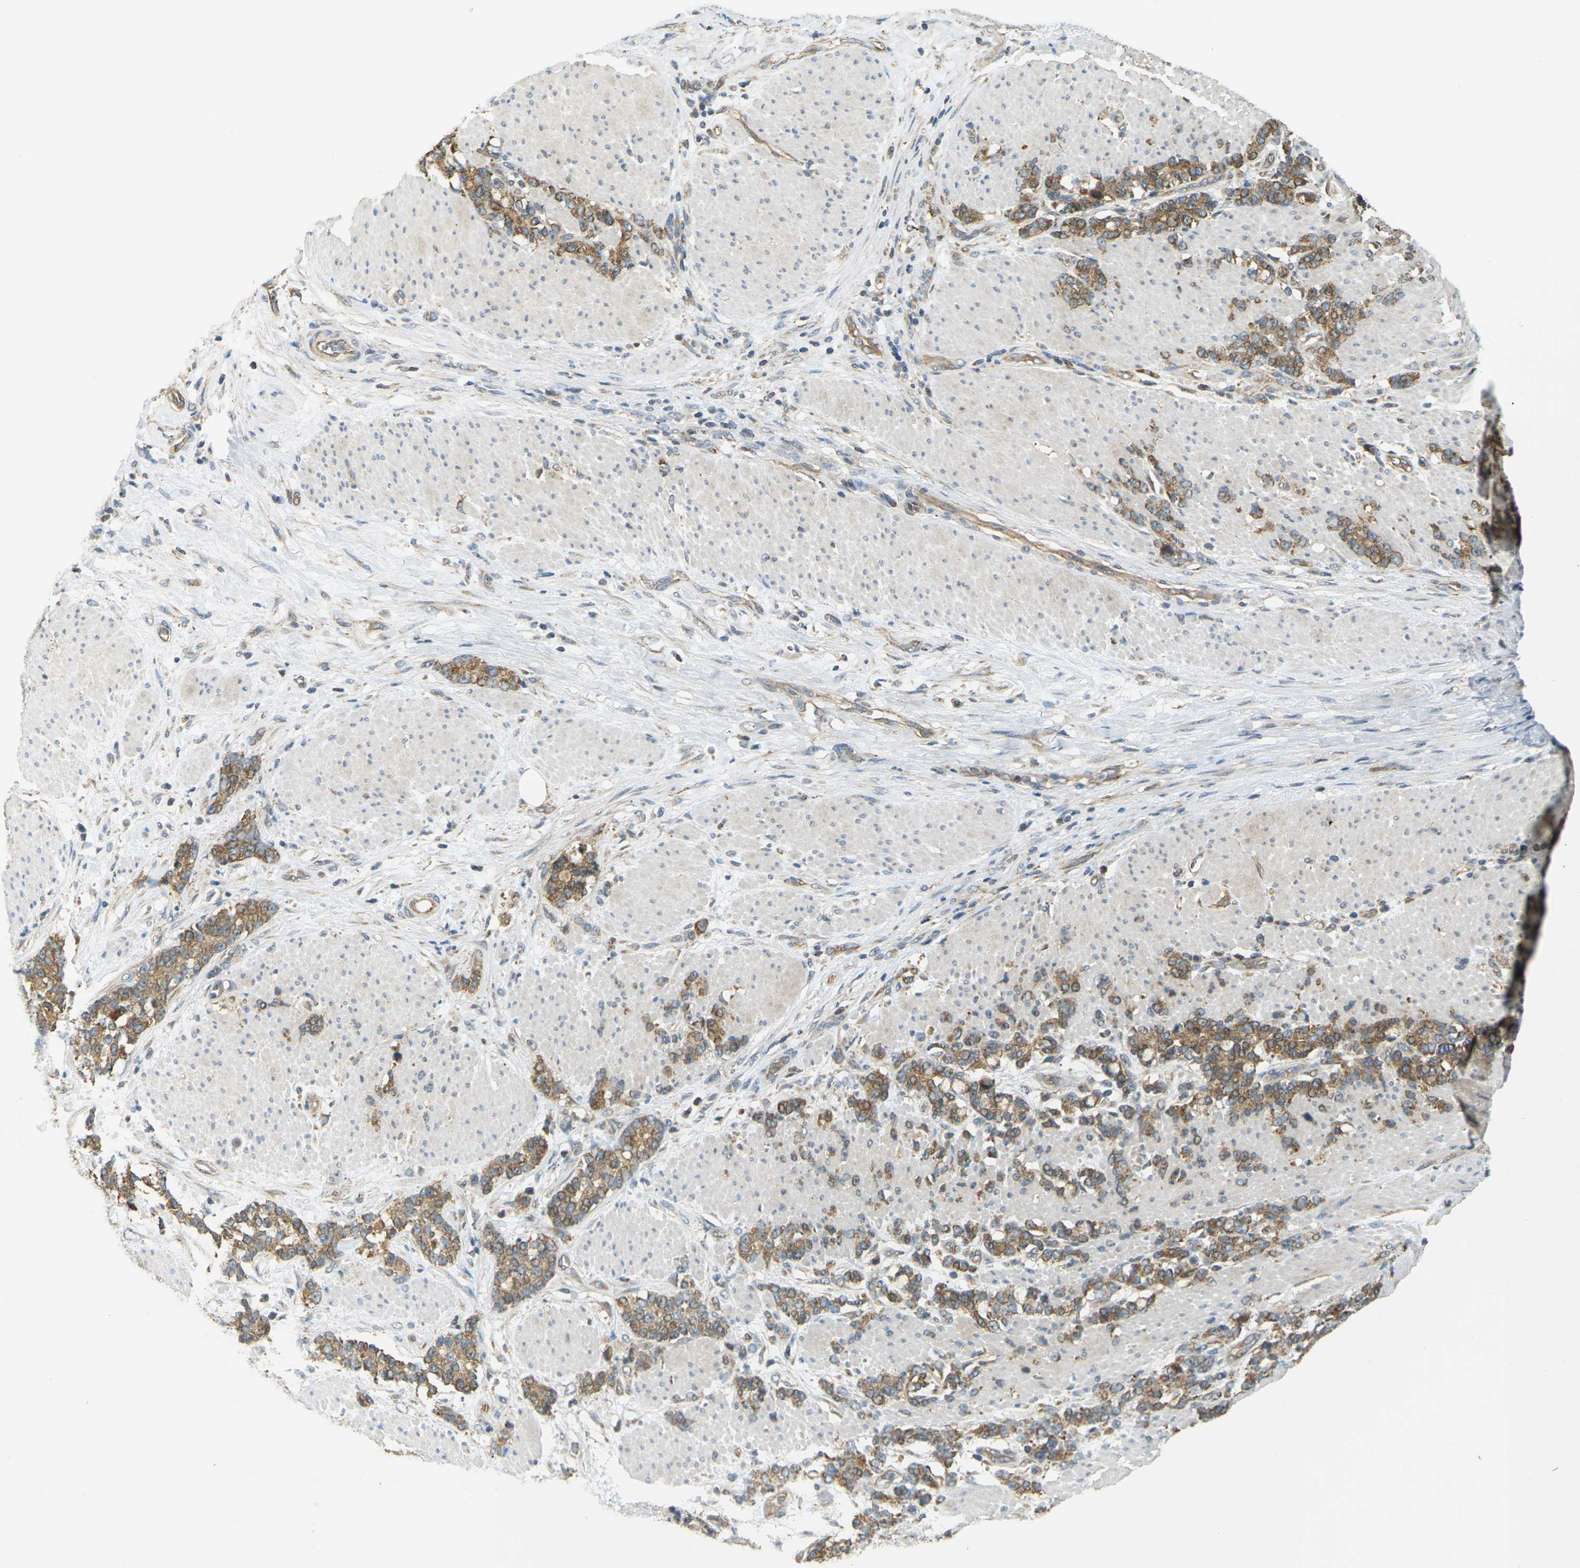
{"staining": {"intensity": "moderate", "quantity": ">75%", "location": "cytoplasmic/membranous"}, "tissue": "stomach cancer", "cell_type": "Tumor cells", "image_type": "cancer", "snomed": [{"axis": "morphology", "description": "Adenocarcinoma, NOS"}, {"axis": "topography", "description": "Stomach, lower"}], "caption": "Brown immunohistochemical staining in human adenocarcinoma (stomach) exhibits moderate cytoplasmic/membranous expression in about >75% of tumor cells.", "gene": "KSR1", "patient": {"sex": "male", "age": 88}}